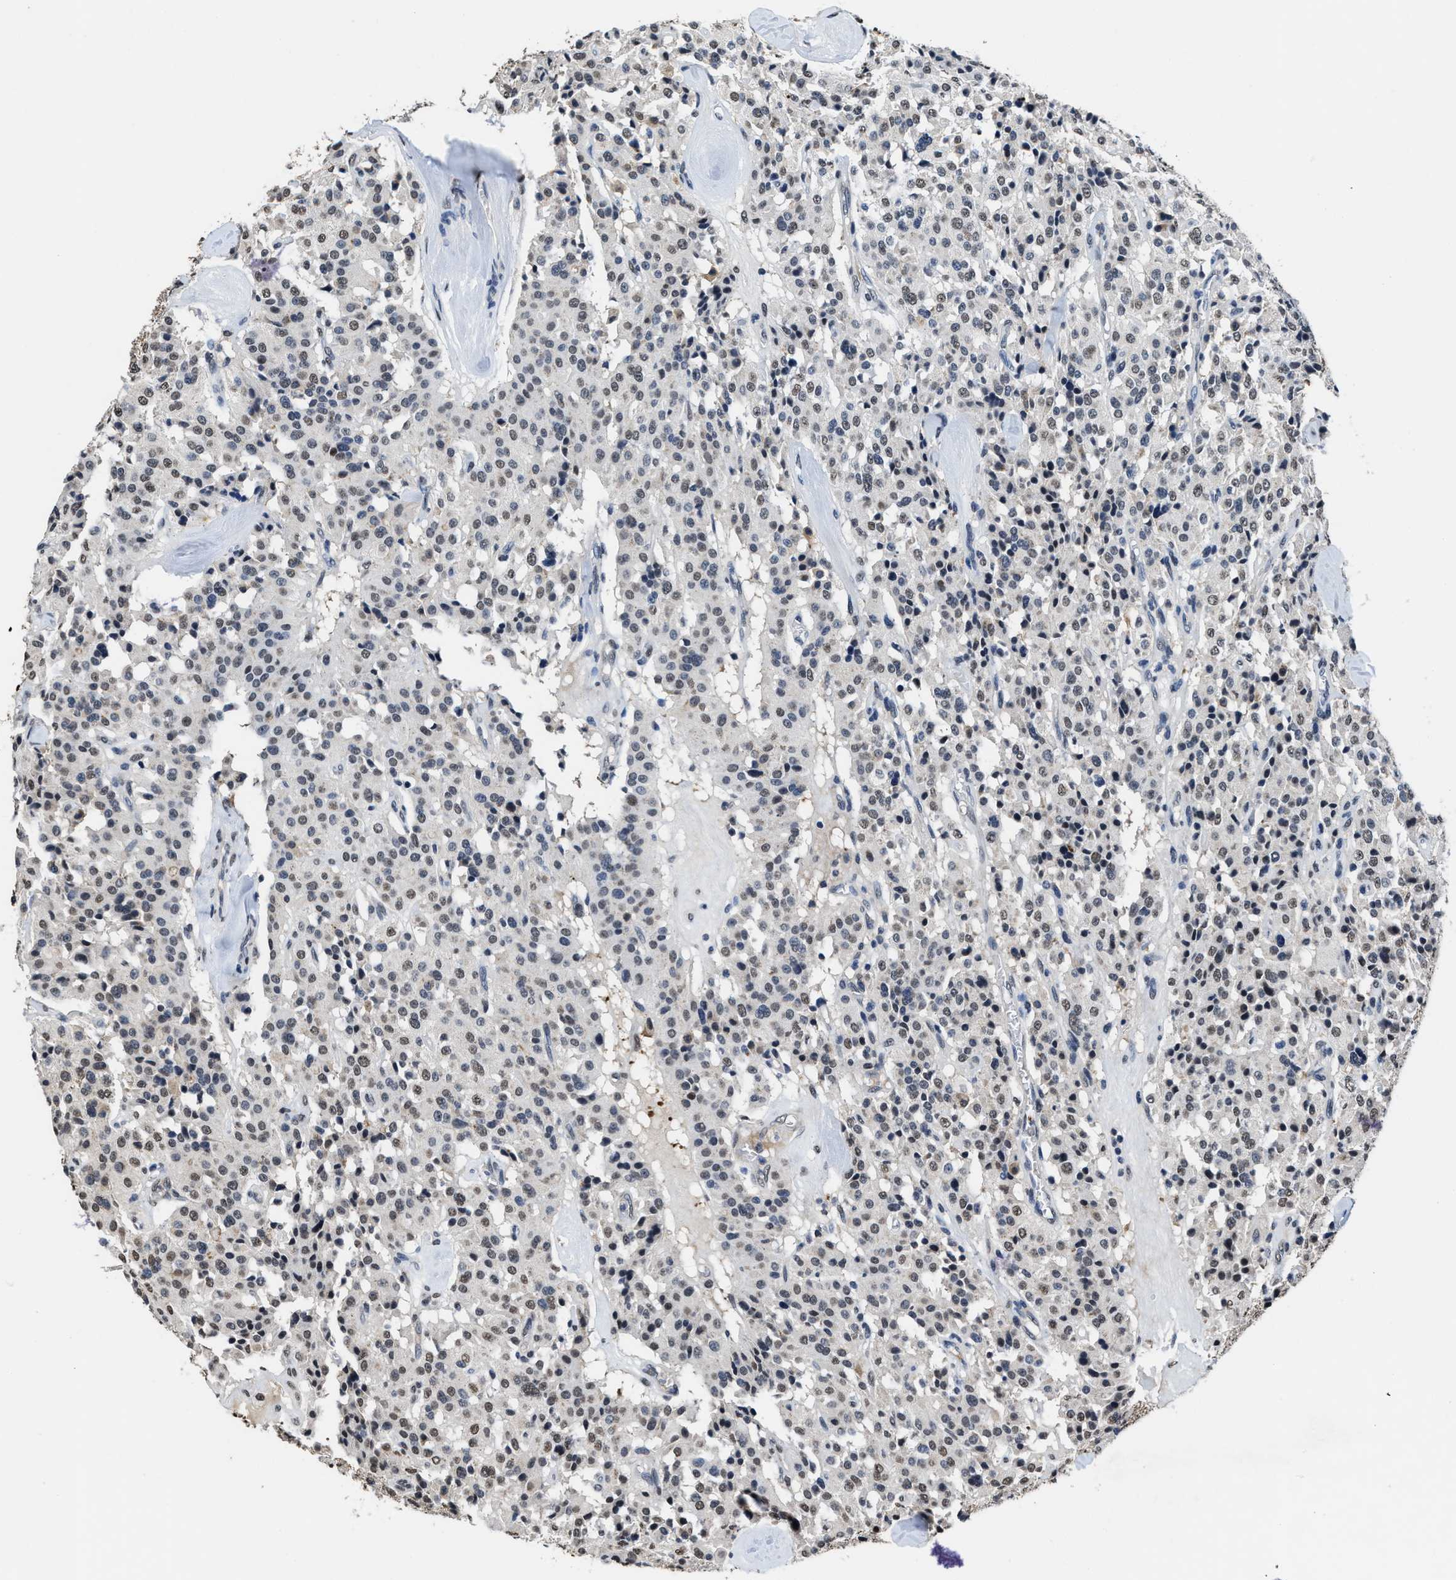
{"staining": {"intensity": "weak", "quantity": "25%-75%", "location": "nuclear"}, "tissue": "carcinoid", "cell_type": "Tumor cells", "image_type": "cancer", "snomed": [{"axis": "morphology", "description": "Carcinoid, malignant, NOS"}, {"axis": "topography", "description": "Lung"}], "caption": "Weak nuclear expression is seen in approximately 25%-75% of tumor cells in carcinoid. (DAB (3,3'-diaminobenzidine) IHC with brightfield microscopy, high magnification).", "gene": "SUPT16H", "patient": {"sex": "male", "age": 30}}